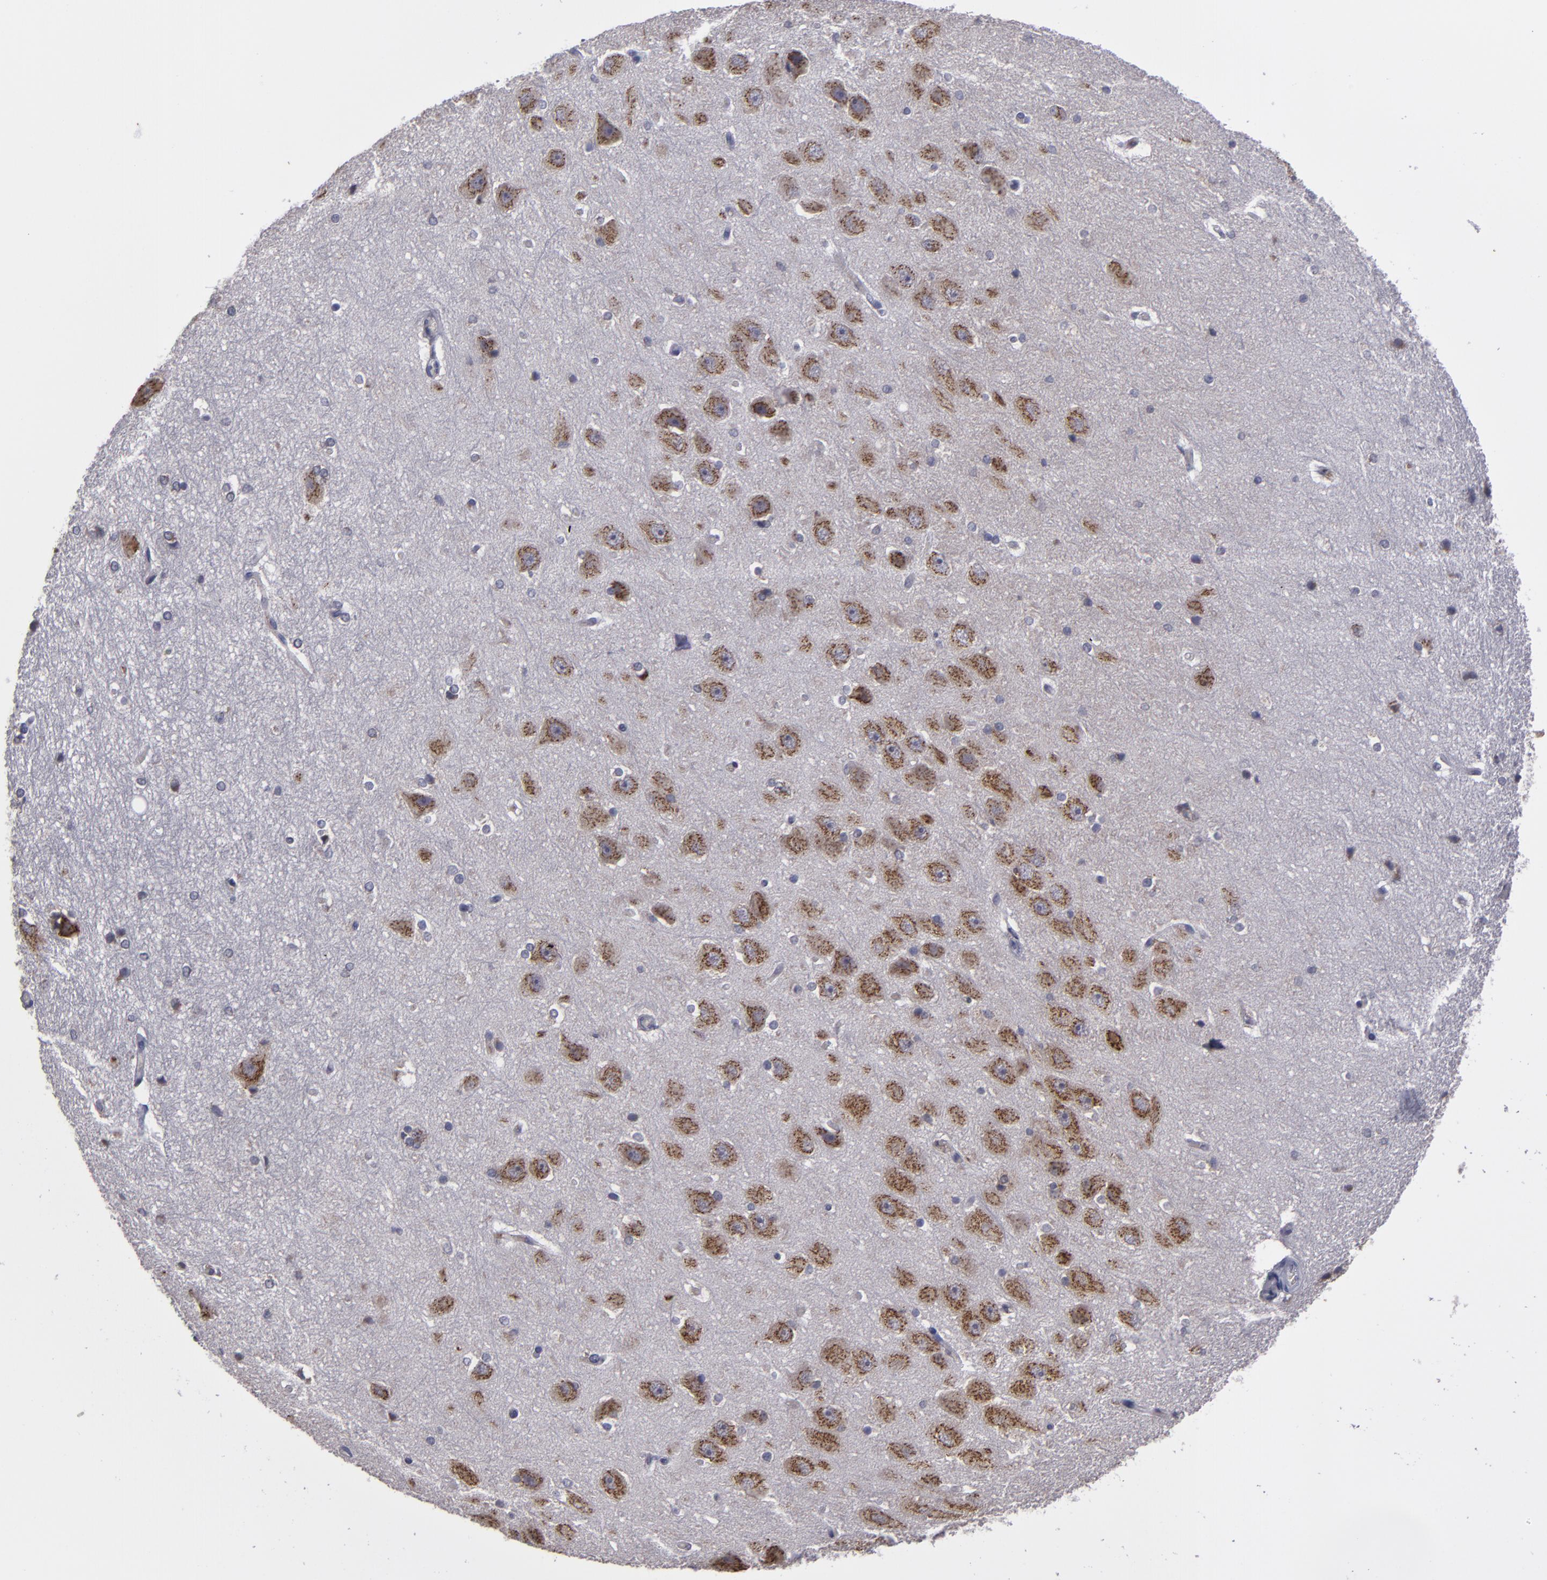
{"staining": {"intensity": "moderate", "quantity": "<25%", "location": "cytoplasmic/membranous"}, "tissue": "hippocampus", "cell_type": "Glial cells", "image_type": "normal", "snomed": [{"axis": "morphology", "description": "Normal tissue, NOS"}, {"axis": "topography", "description": "Hippocampus"}], "caption": "DAB immunohistochemical staining of benign hippocampus exhibits moderate cytoplasmic/membranous protein staining in about <25% of glial cells.", "gene": "IL12A", "patient": {"sex": "female", "age": 19}}